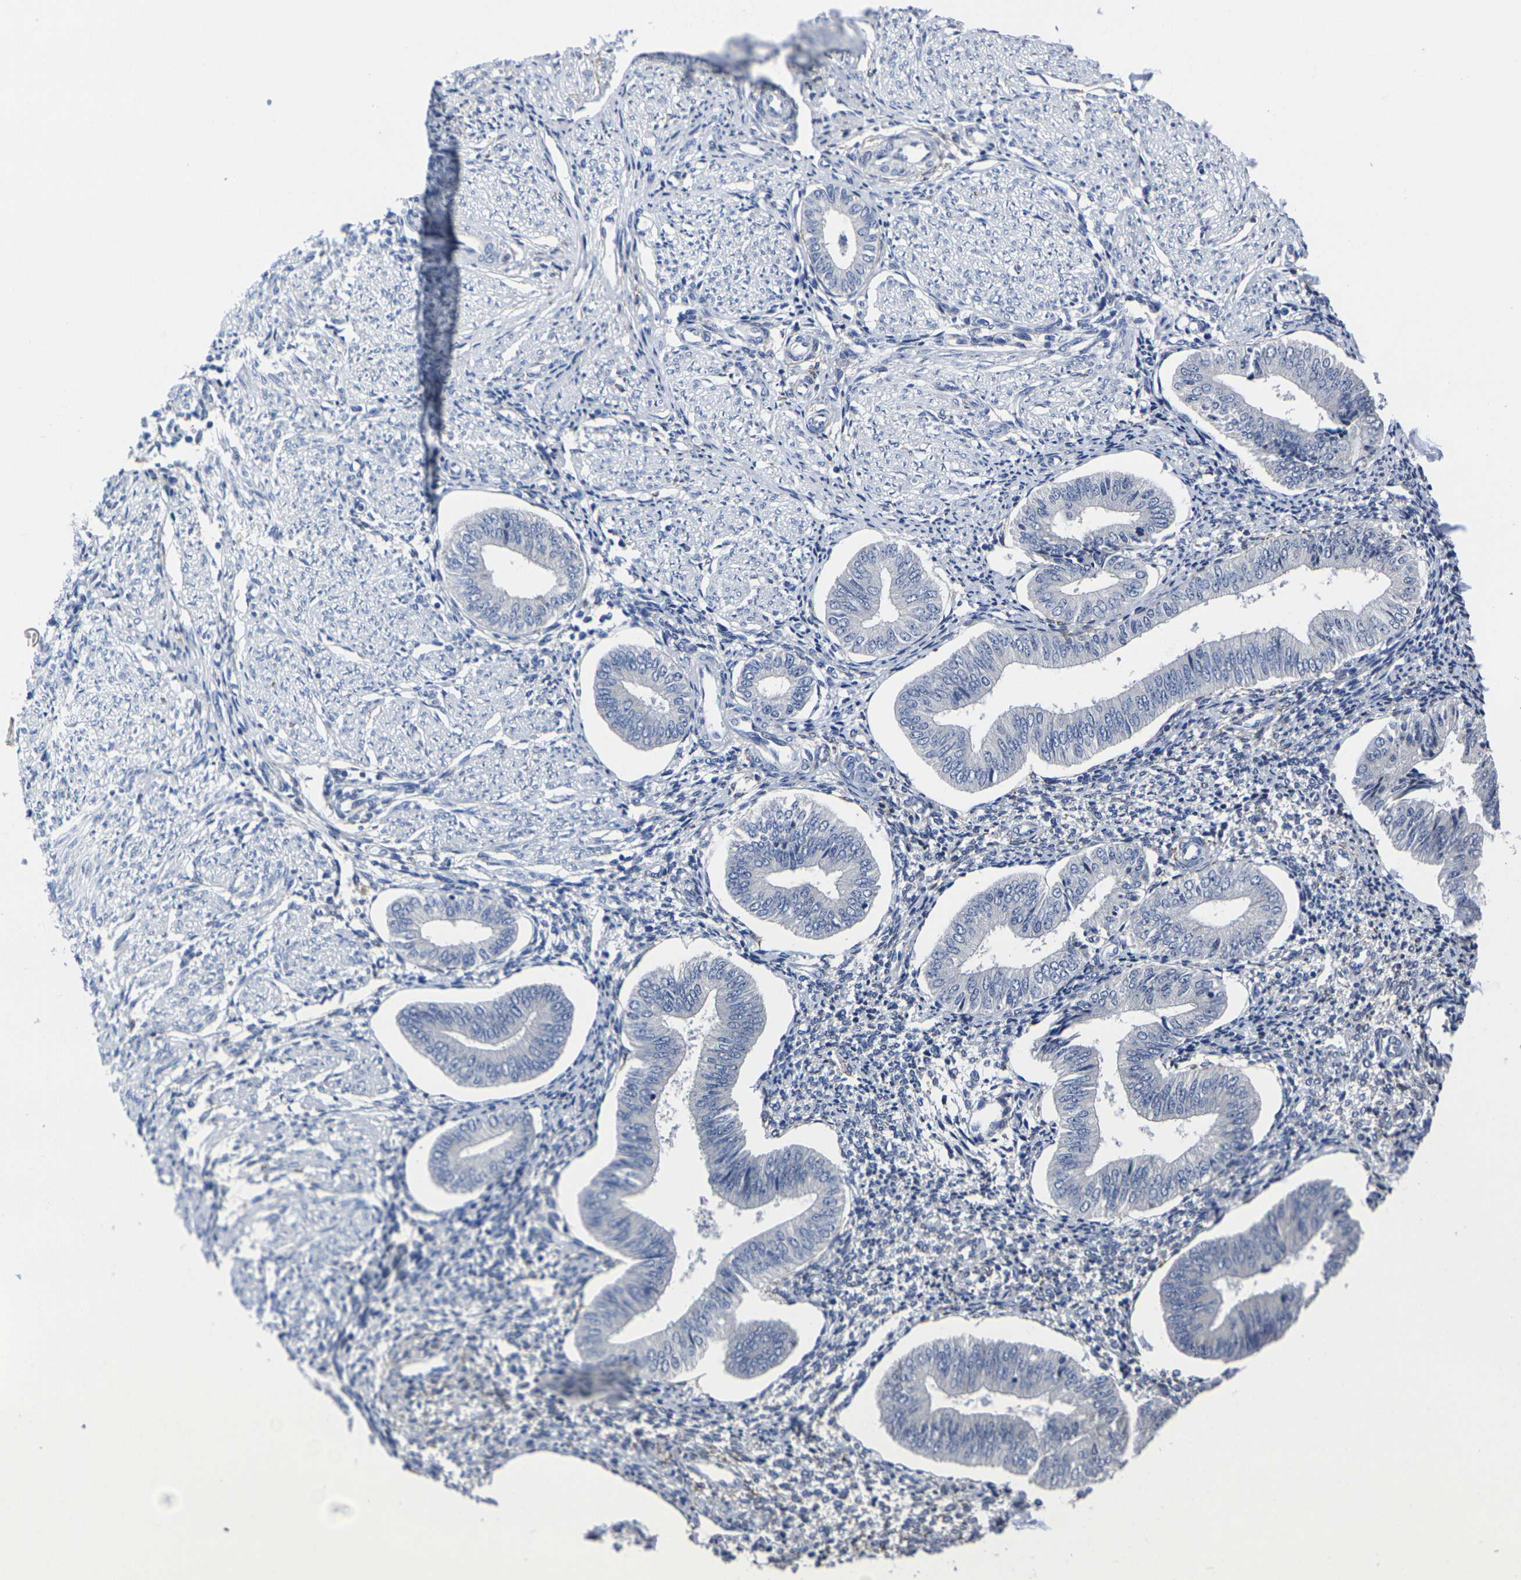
{"staining": {"intensity": "negative", "quantity": "none", "location": "none"}, "tissue": "endometrium", "cell_type": "Cells in endometrial stroma", "image_type": "normal", "snomed": [{"axis": "morphology", "description": "Normal tissue, NOS"}, {"axis": "topography", "description": "Endometrium"}], "caption": "Photomicrograph shows no significant protein staining in cells in endometrial stroma of unremarkable endometrium.", "gene": "CYP2C8", "patient": {"sex": "female", "age": 50}}